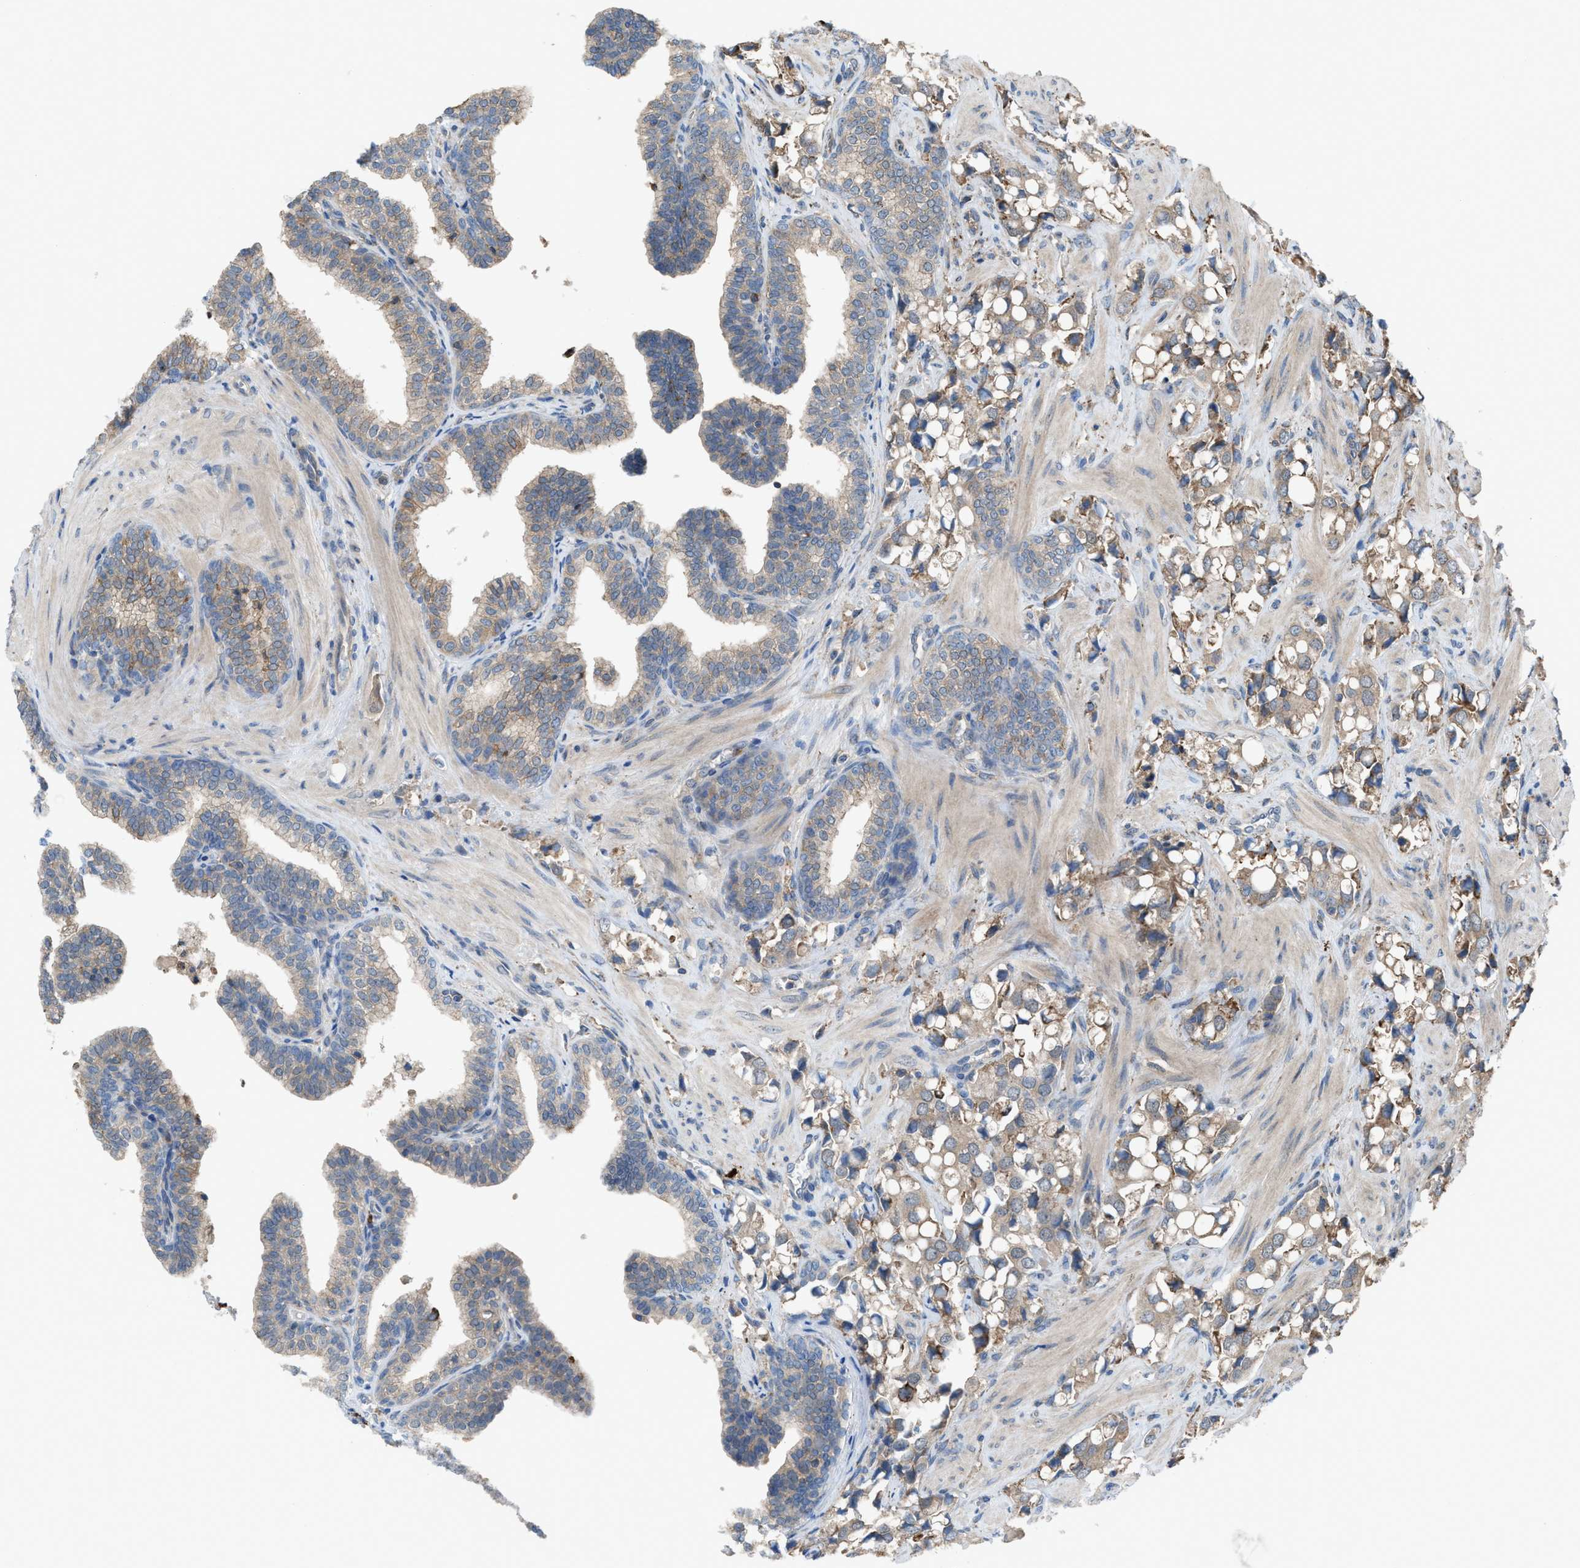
{"staining": {"intensity": "weak", "quantity": ">75%", "location": "cytoplasmic/membranous"}, "tissue": "prostate cancer", "cell_type": "Tumor cells", "image_type": "cancer", "snomed": [{"axis": "morphology", "description": "Adenocarcinoma, High grade"}, {"axis": "topography", "description": "Prostate"}], "caption": "Protein expression by IHC demonstrates weak cytoplasmic/membranous staining in approximately >75% of tumor cells in adenocarcinoma (high-grade) (prostate).", "gene": "PLAA", "patient": {"sex": "male", "age": 52}}